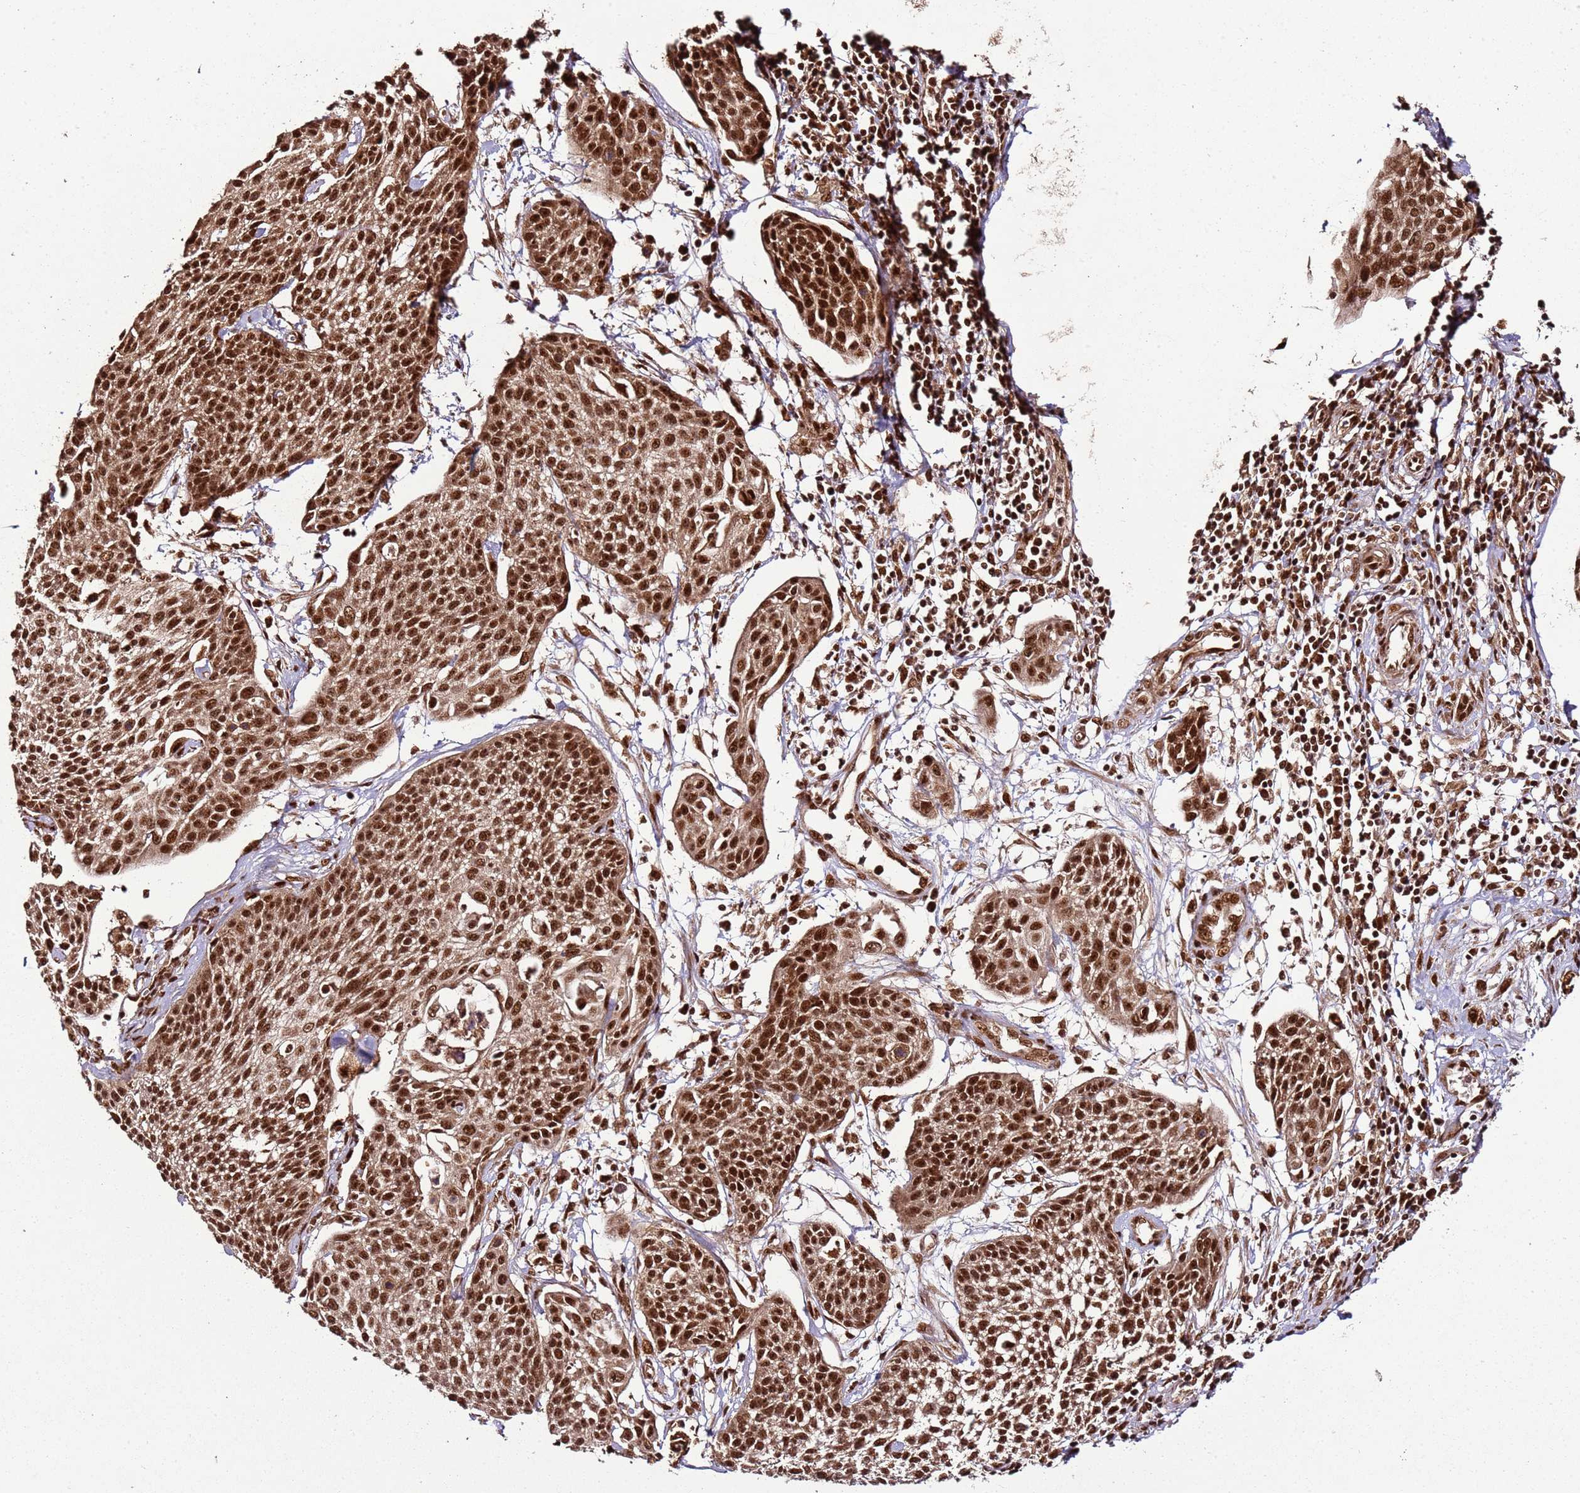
{"staining": {"intensity": "strong", "quantity": ">75%", "location": "nuclear"}, "tissue": "cervical cancer", "cell_type": "Tumor cells", "image_type": "cancer", "snomed": [{"axis": "morphology", "description": "Squamous cell carcinoma, NOS"}, {"axis": "topography", "description": "Cervix"}], "caption": "DAB (3,3'-diaminobenzidine) immunohistochemical staining of human squamous cell carcinoma (cervical) exhibits strong nuclear protein staining in approximately >75% of tumor cells.", "gene": "XRN2", "patient": {"sex": "female", "age": 34}}